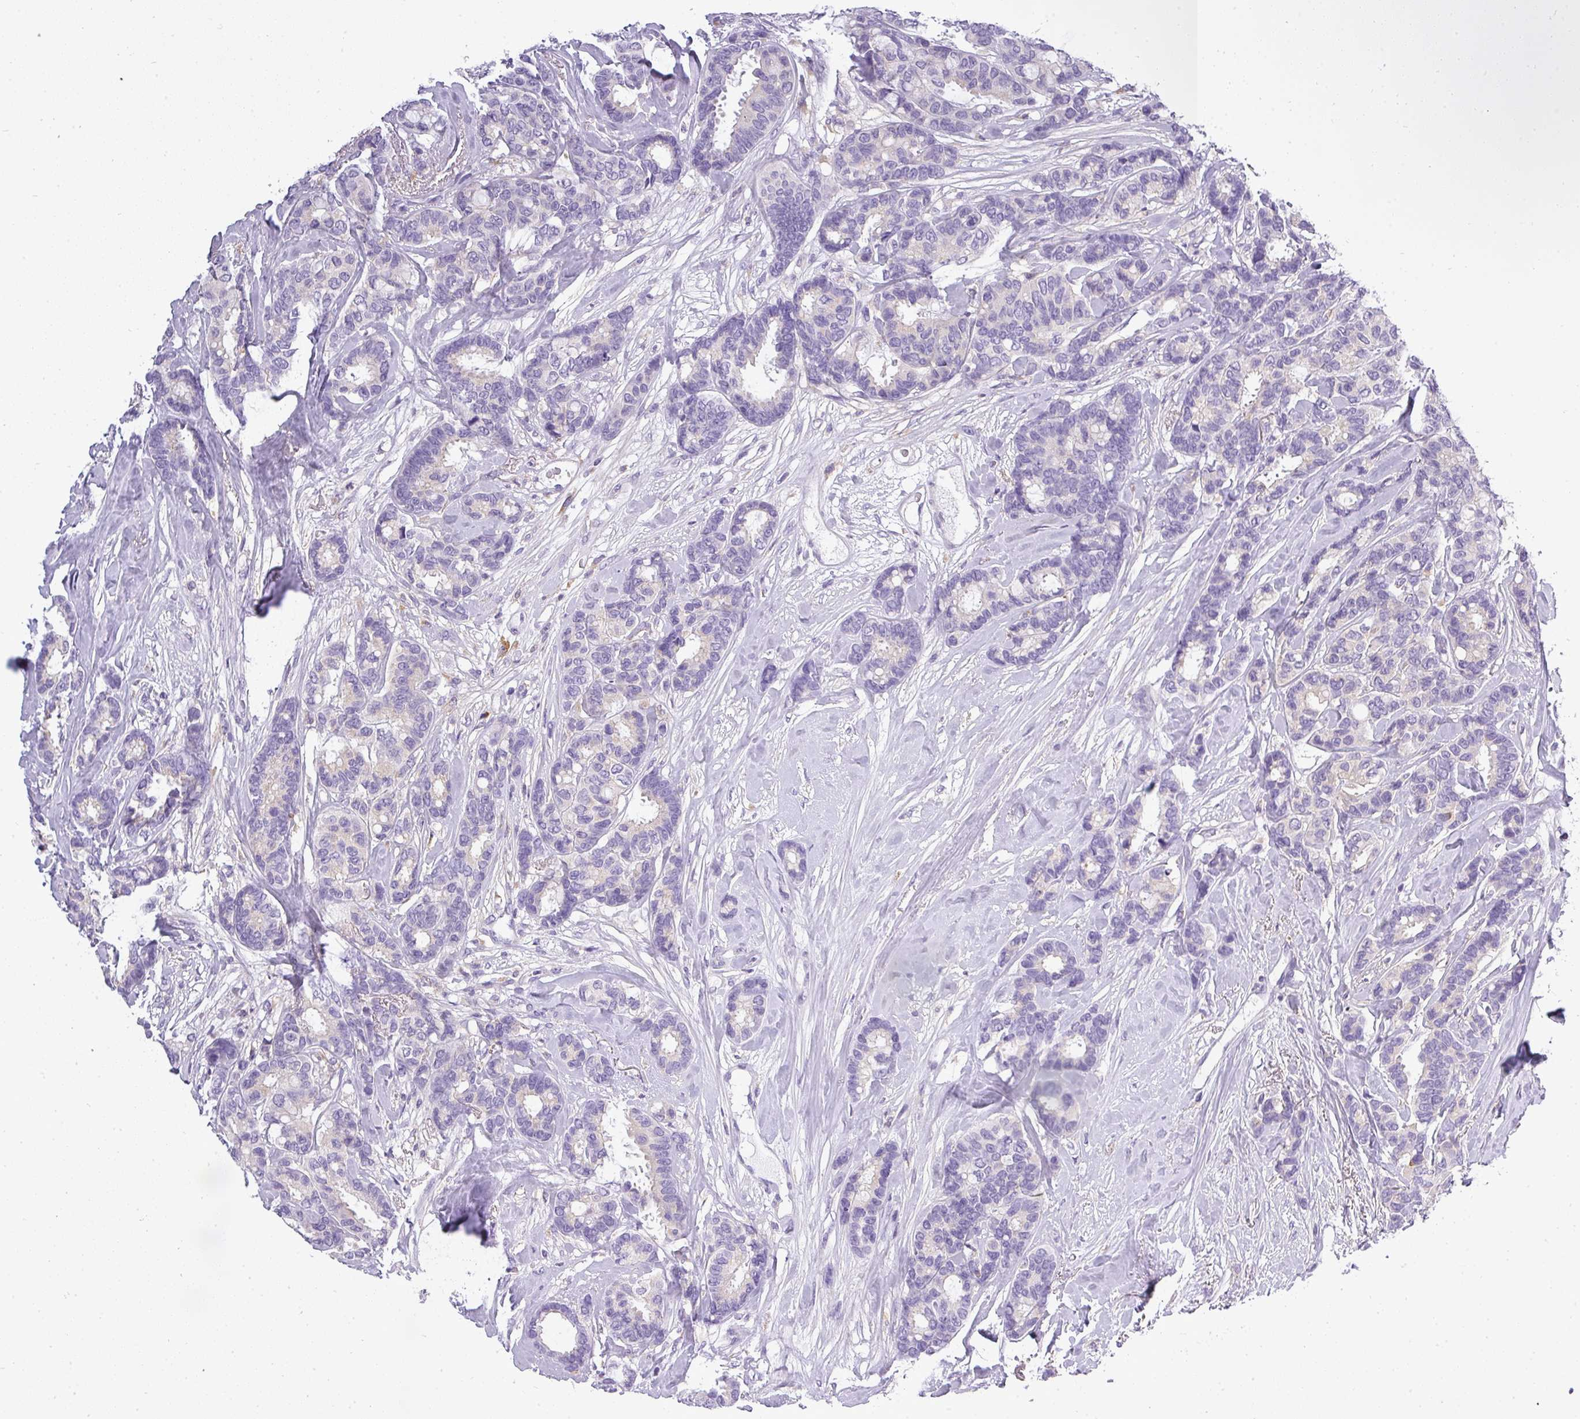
{"staining": {"intensity": "negative", "quantity": "none", "location": "none"}, "tissue": "breast cancer", "cell_type": "Tumor cells", "image_type": "cancer", "snomed": [{"axis": "morphology", "description": "Duct carcinoma"}, {"axis": "topography", "description": "Breast"}], "caption": "DAB immunohistochemical staining of breast intraductal carcinoma demonstrates no significant staining in tumor cells. (DAB (3,3'-diaminobenzidine) immunohistochemistry, high magnification).", "gene": "ATP6V1D", "patient": {"sex": "female", "age": 87}}